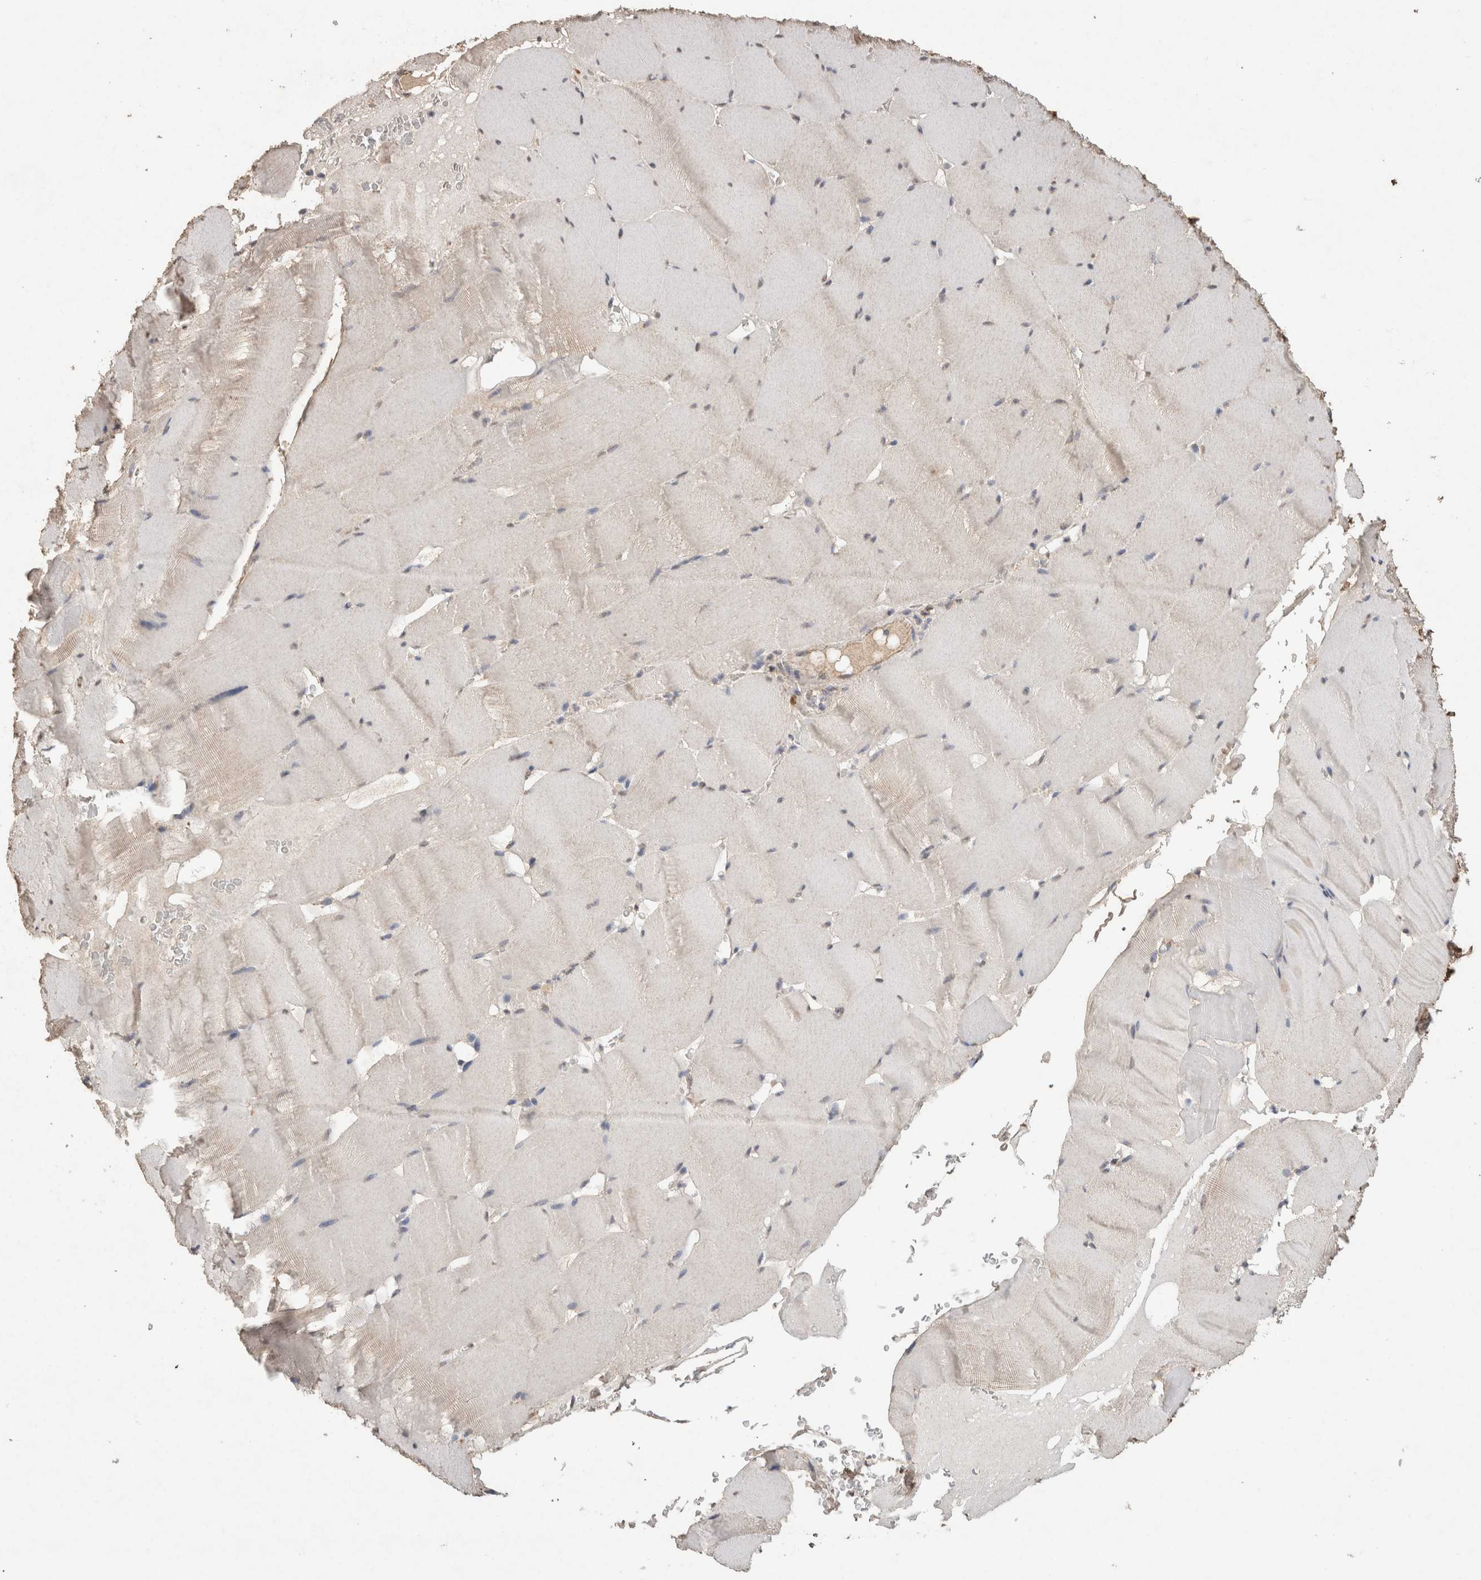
{"staining": {"intensity": "negative", "quantity": "none", "location": "none"}, "tissue": "skeletal muscle", "cell_type": "Myocytes", "image_type": "normal", "snomed": [{"axis": "morphology", "description": "Normal tissue, NOS"}, {"axis": "topography", "description": "Skeletal muscle"}], "caption": "Skeletal muscle was stained to show a protein in brown. There is no significant expression in myocytes. (Stains: DAB IHC with hematoxylin counter stain, Microscopy: brightfield microscopy at high magnification).", "gene": "C1QTNF5", "patient": {"sex": "male", "age": 62}}